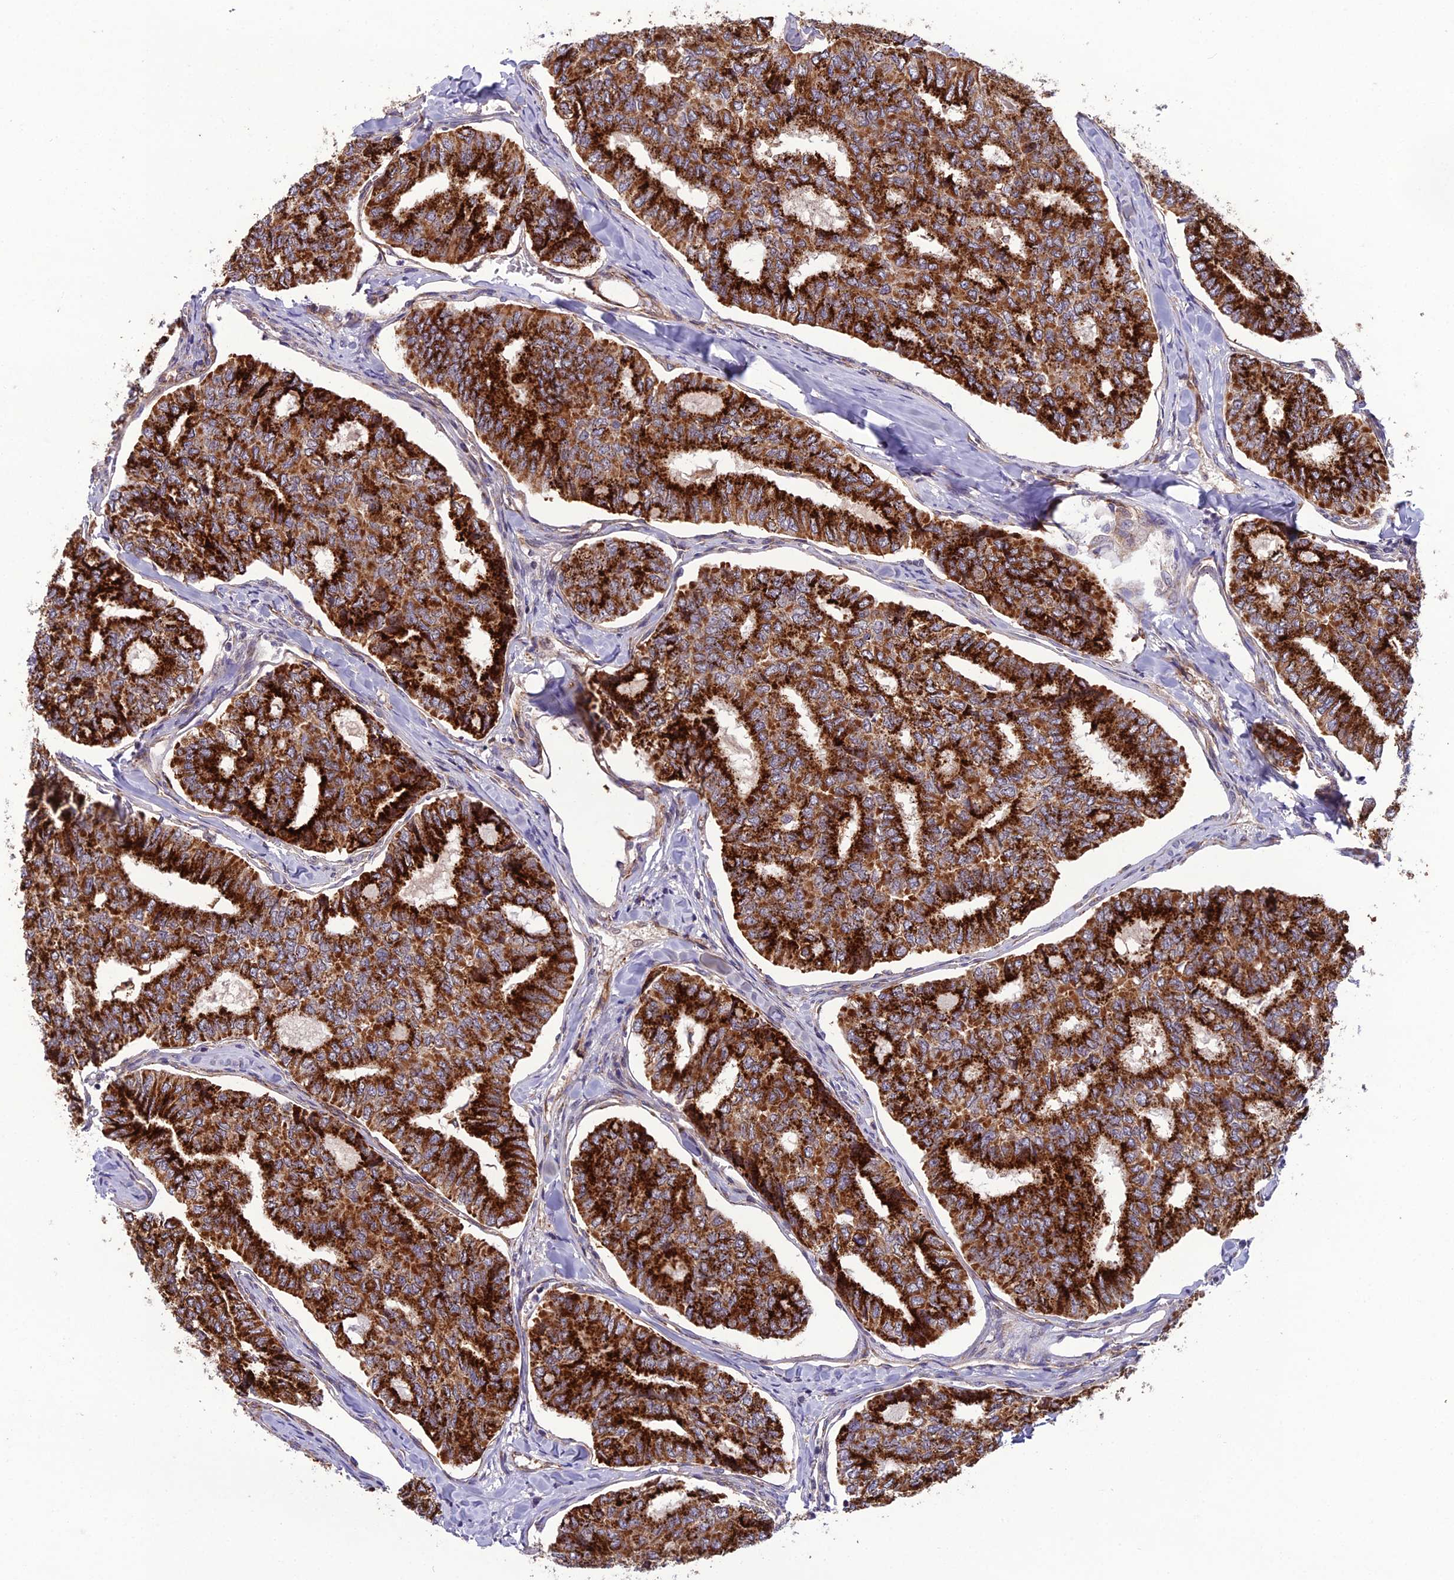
{"staining": {"intensity": "strong", "quantity": ">75%", "location": "cytoplasmic/membranous"}, "tissue": "thyroid cancer", "cell_type": "Tumor cells", "image_type": "cancer", "snomed": [{"axis": "morphology", "description": "Papillary adenocarcinoma, NOS"}, {"axis": "topography", "description": "Thyroid gland"}], "caption": "This photomicrograph exhibits thyroid papillary adenocarcinoma stained with immunohistochemistry (IHC) to label a protein in brown. The cytoplasmic/membranous of tumor cells show strong positivity for the protein. Nuclei are counter-stained blue.", "gene": "NODAL", "patient": {"sex": "female", "age": 35}}